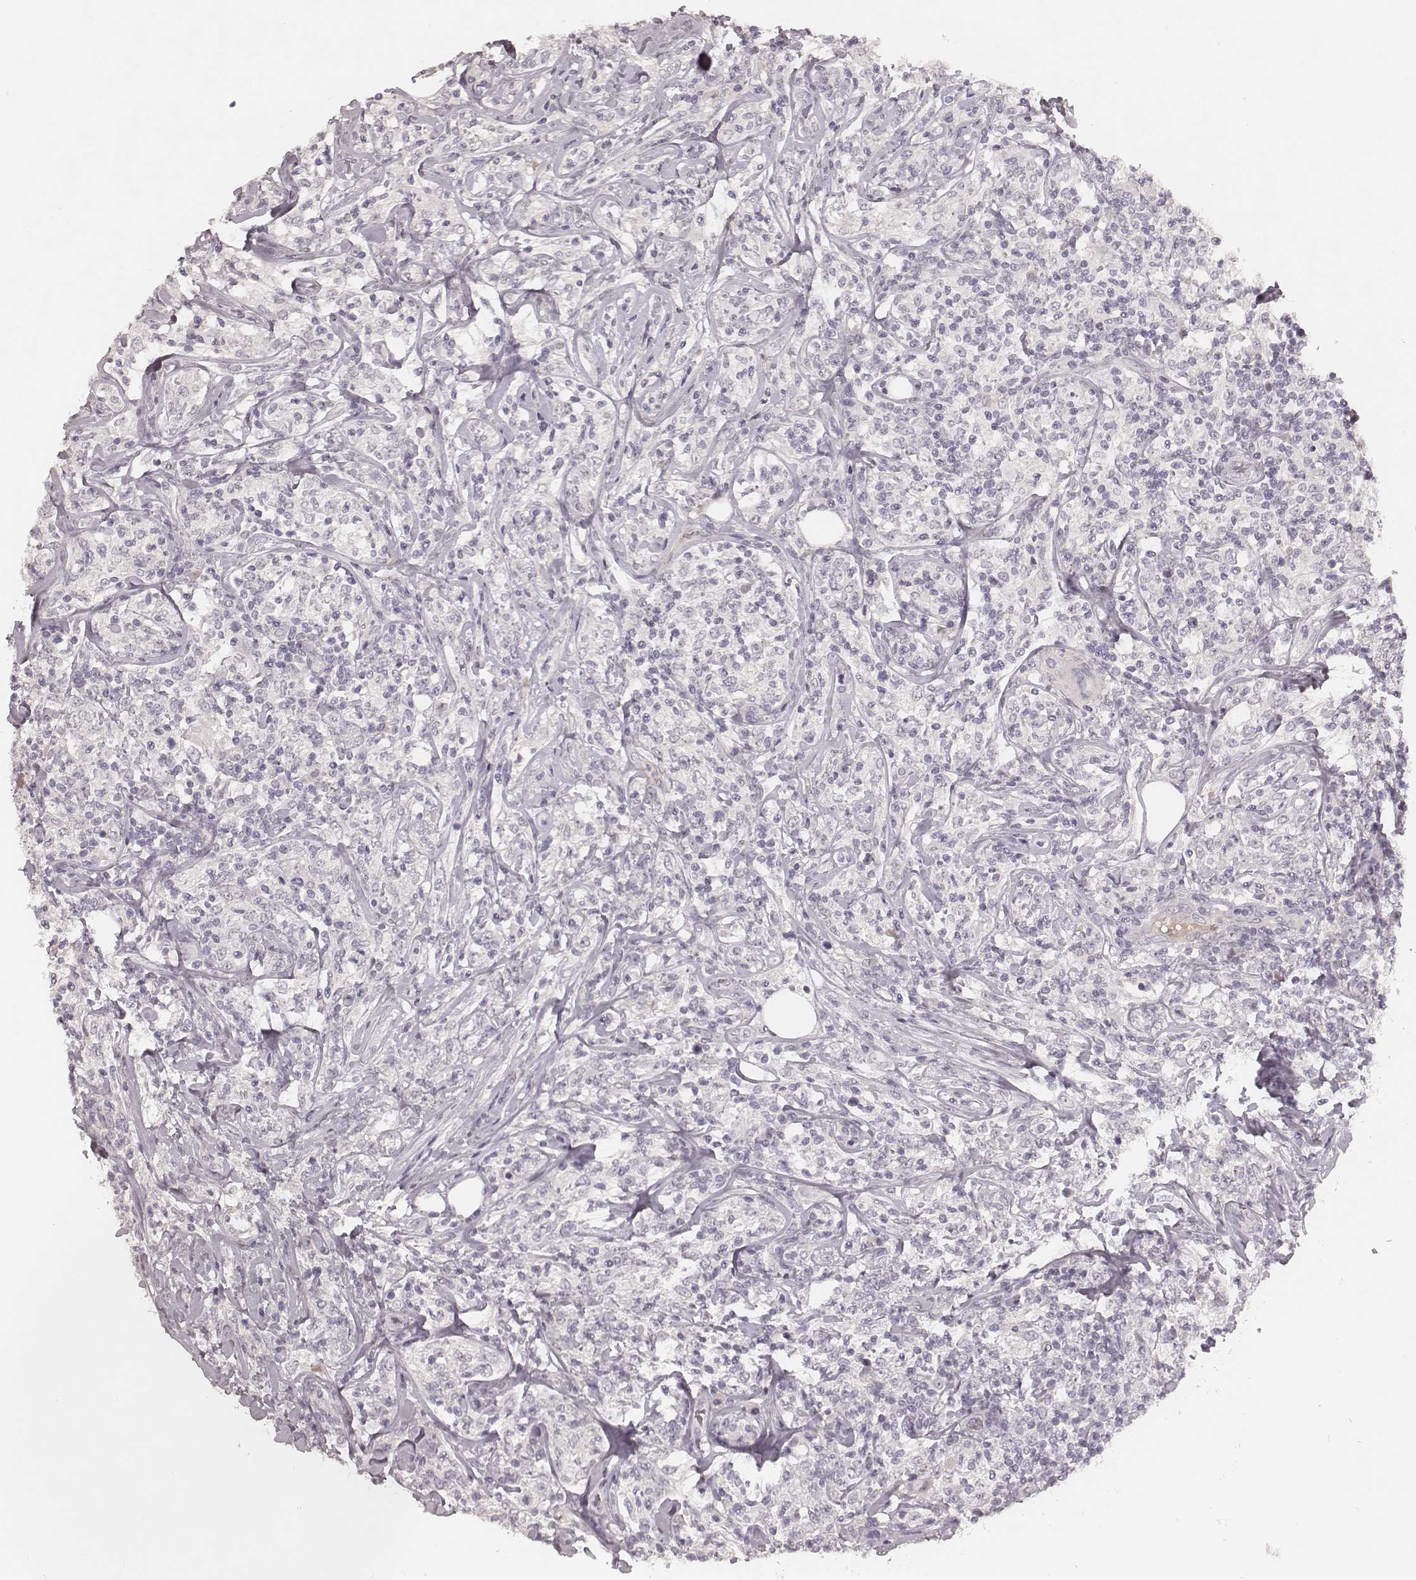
{"staining": {"intensity": "negative", "quantity": "none", "location": "none"}, "tissue": "lymphoma", "cell_type": "Tumor cells", "image_type": "cancer", "snomed": [{"axis": "morphology", "description": "Malignant lymphoma, non-Hodgkin's type, High grade"}, {"axis": "topography", "description": "Lymph node"}], "caption": "There is no significant staining in tumor cells of lymphoma.", "gene": "MADCAM1", "patient": {"sex": "female", "age": 84}}